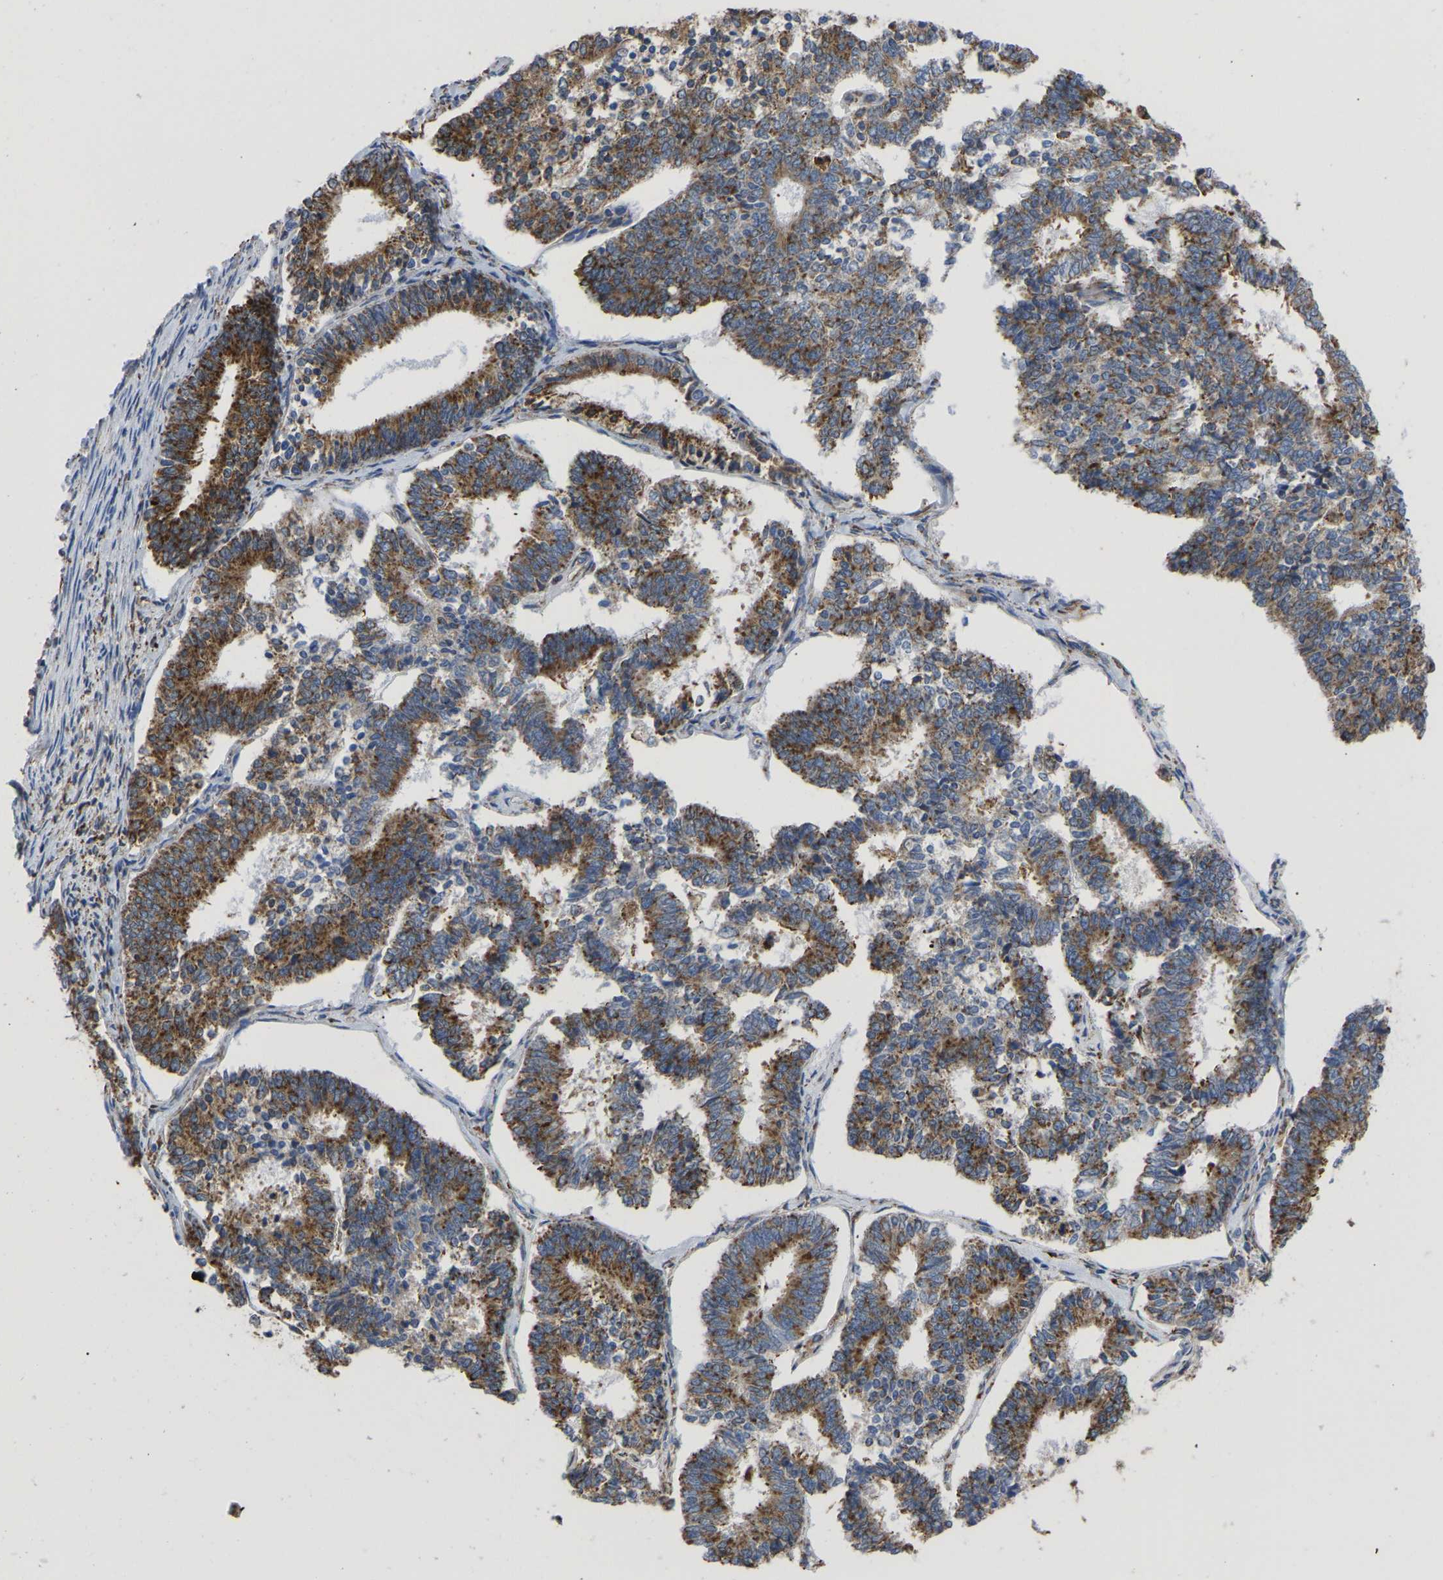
{"staining": {"intensity": "moderate", "quantity": ">75%", "location": "cytoplasmic/membranous"}, "tissue": "endometrial cancer", "cell_type": "Tumor cells", "image_type": "cancer", "snomed": [{"axis": "morphology", "description": "Adenocarcinoma, NOS"}, {"axis": "topography", "description": "Endometrium"}], "caption": "Human adenocarcinoma (endometrial) stained for a protein (brown) exhibits moderate cytoplasmic/membranous positive positivity in approximately >75% of tumor cells.", "gene": "P4HB", "patient": {"sex": "female", "age": 70}}